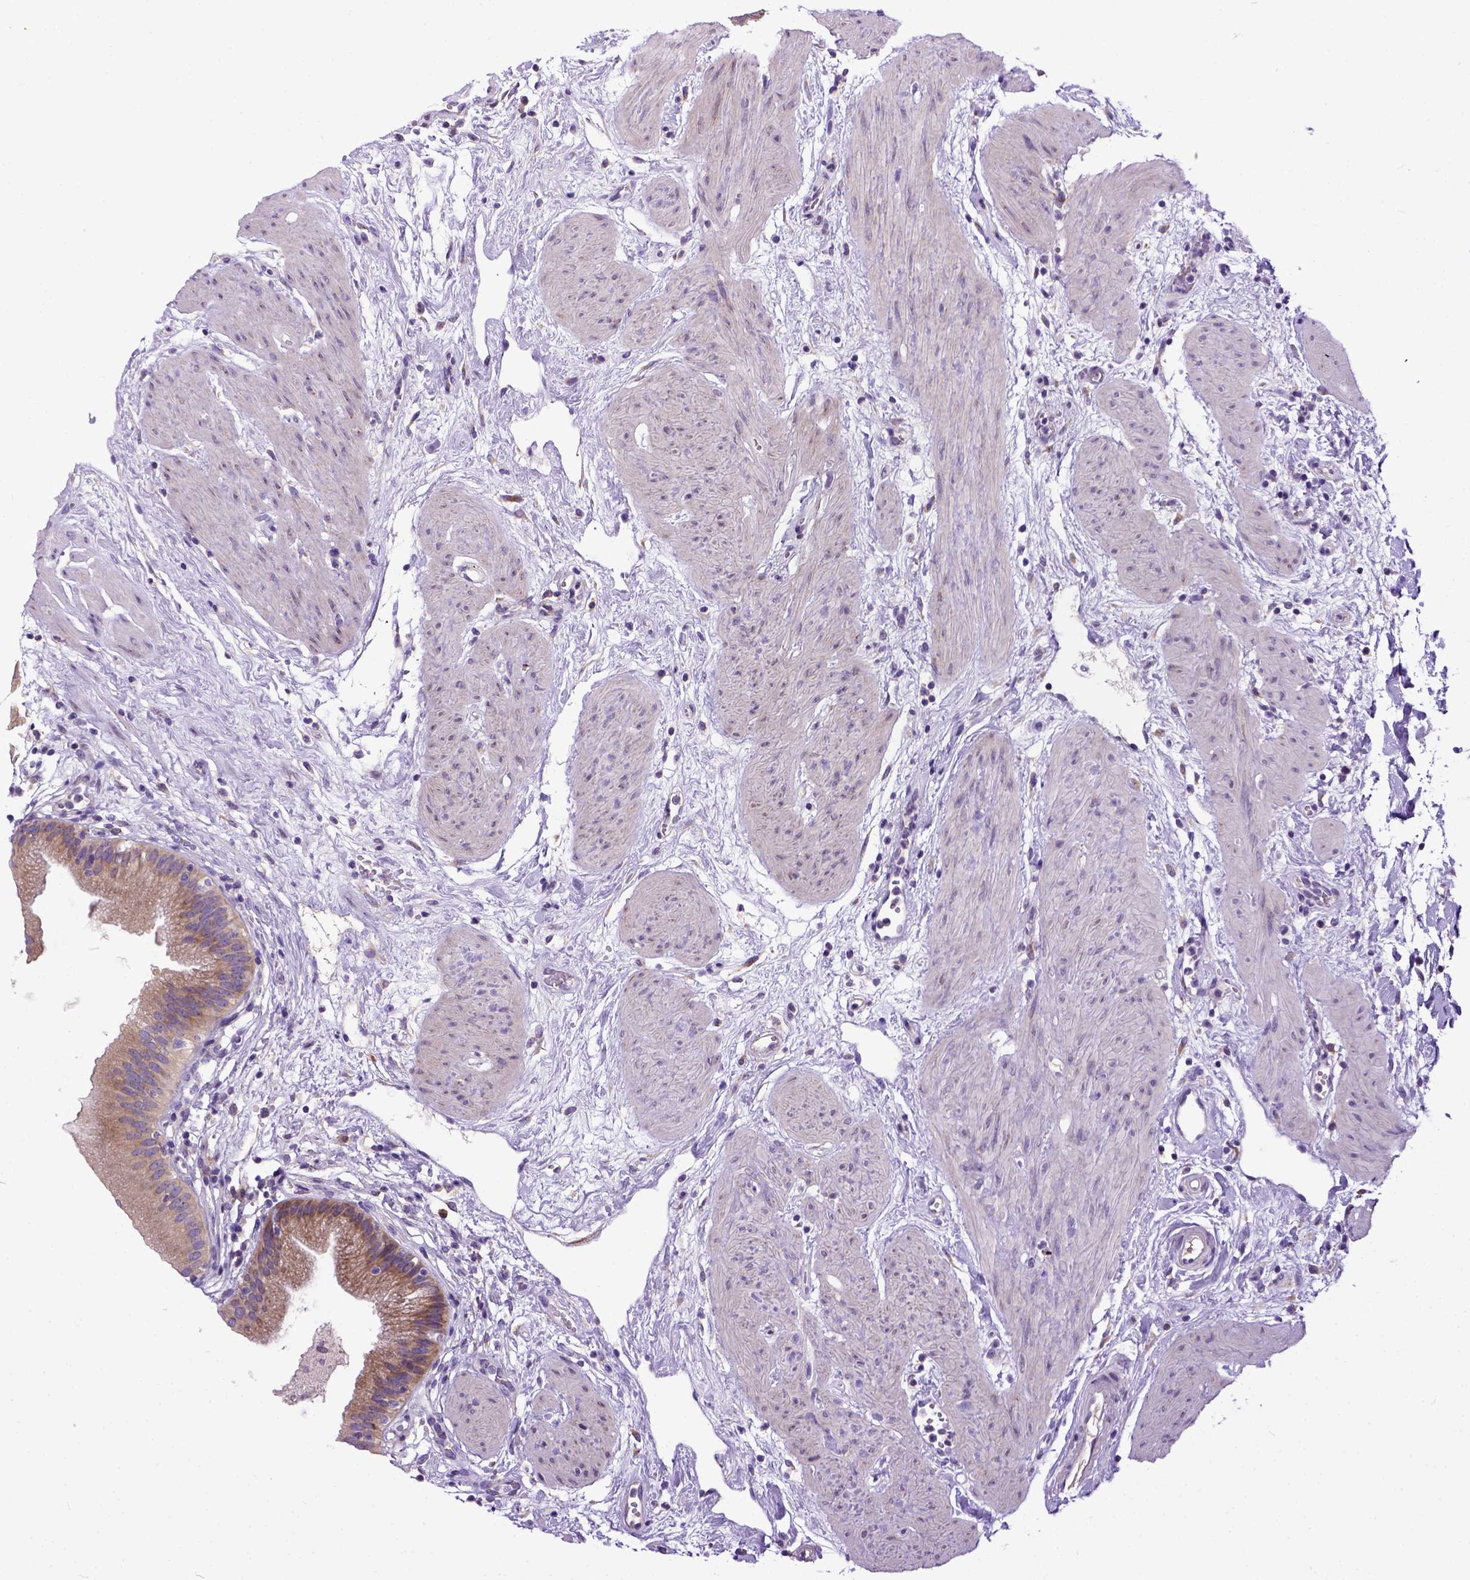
{"staining": {"intensity": "moderate", "quantity": ">75%", "location": "cytoplasmic/membranous"}, "tissue": "gallbladder", "cell_type": "Glandular cells", "image_type": "normal", "snomed": [{"axis": "morphology", "description": "Normal tissue, NOS"}, {"axis": "topography", "description": "Gallbladder"}], "caption": "Protein expression analysis of benign human gallbladder reveals moderate cytoplasmic/membranous expression in about >75% of glandular cells.", "gene": "NEK5", "patient": {"sex": "female", "age": 65}}